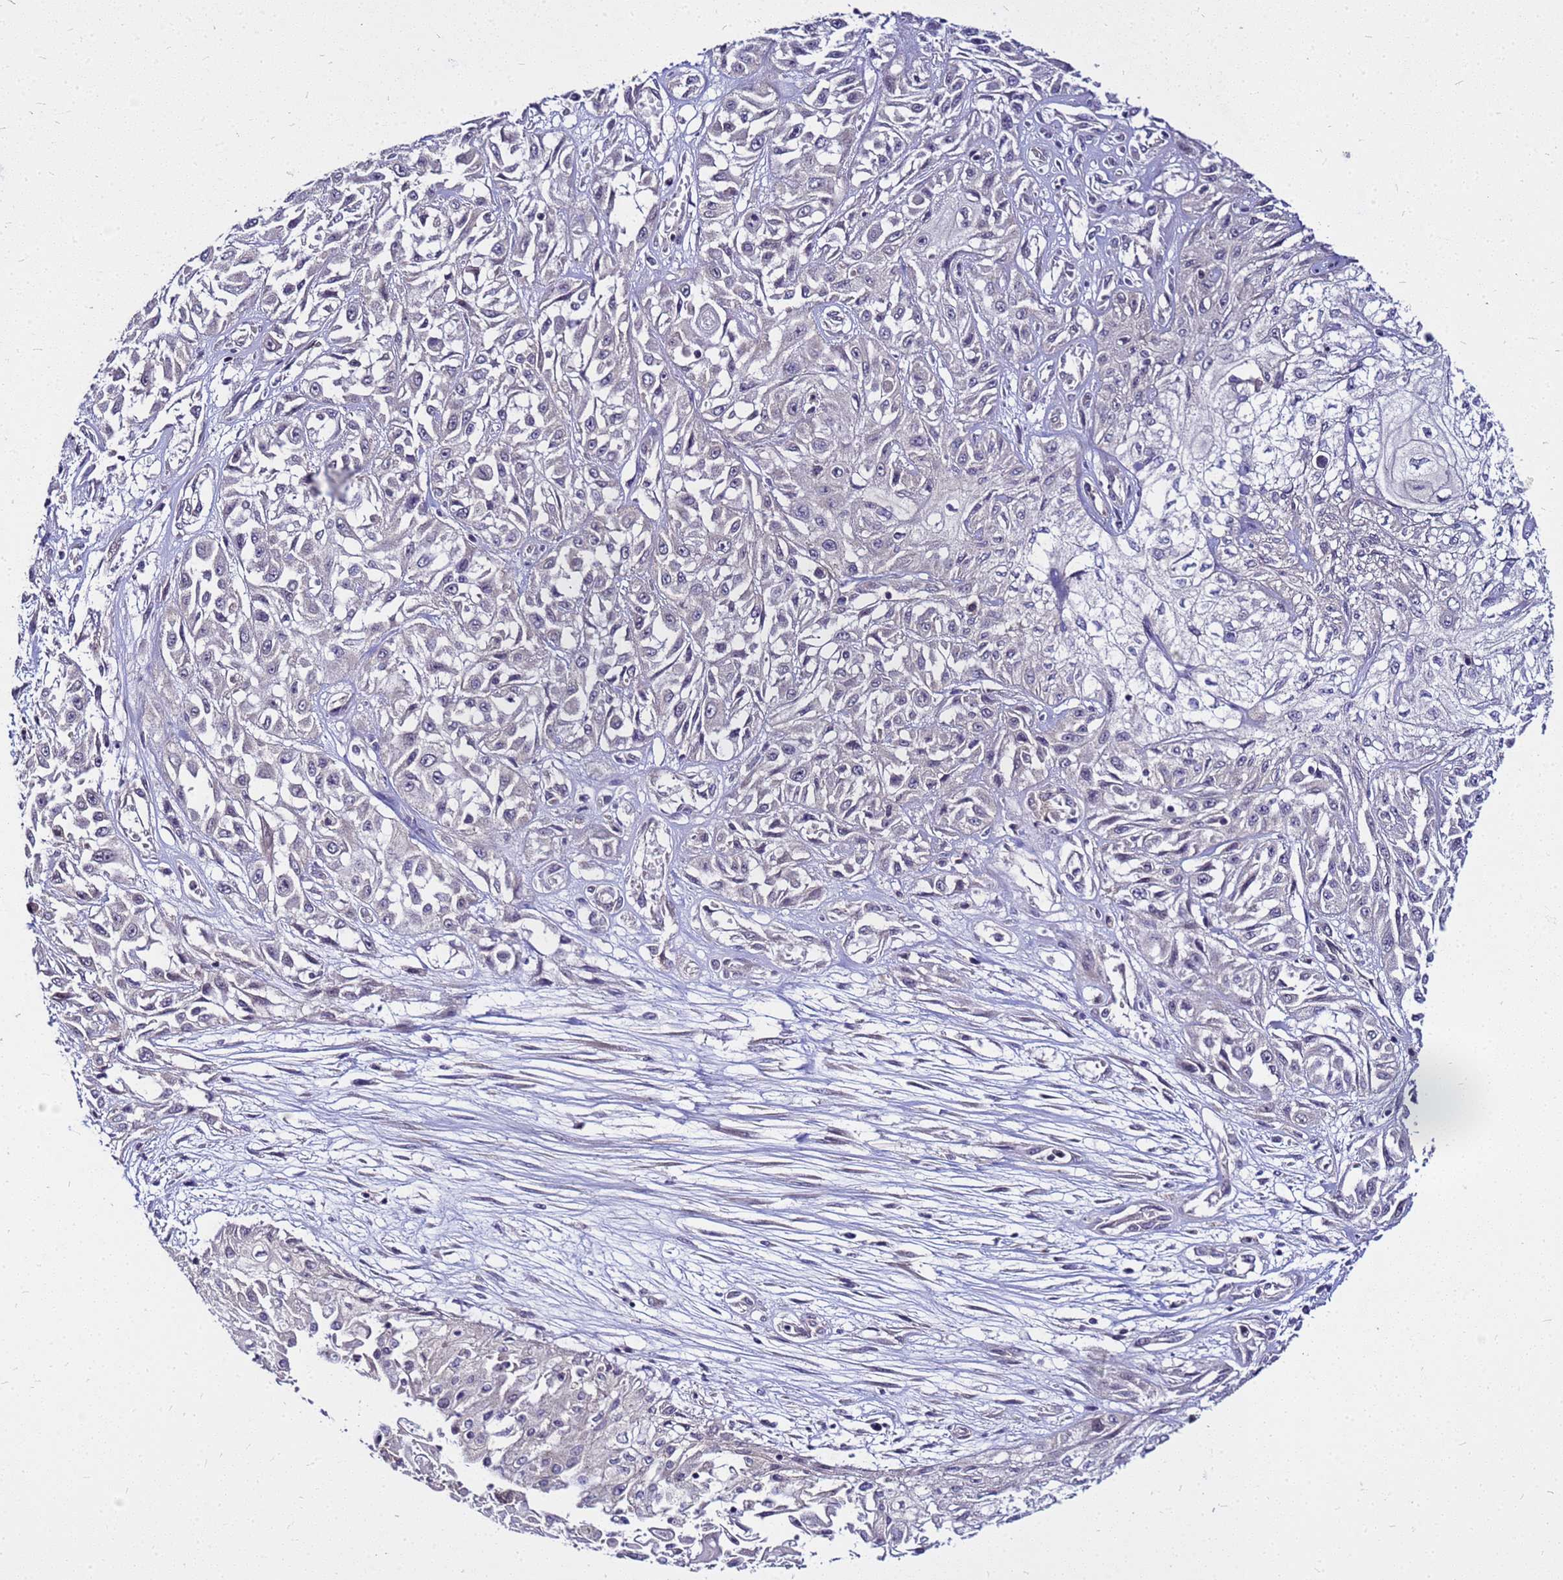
{"staining": {"intensity": "negative", "quantity": "none", "location": "none"}, "tissue": "skin cancer", "cell_type": "Tumor cells", "image_type": "cancer", "snomed": [{"axis": "morphology", "description": "Squamous cell carcinoma, NOS"}, {"axis": "morphology", "description": "Squamous cell carcinoma, metastatic, NOS"}, {"axis": "topography", "description": "Skin"}, {"axis": "topography", "description": "Lymph node"}], "caption": "Tumor cells show no significant positivity in skin cancer (metastatic squamous cell carcinoma).", "gene": "SAT1", "patient": {"sex": "male", "age": 75}}